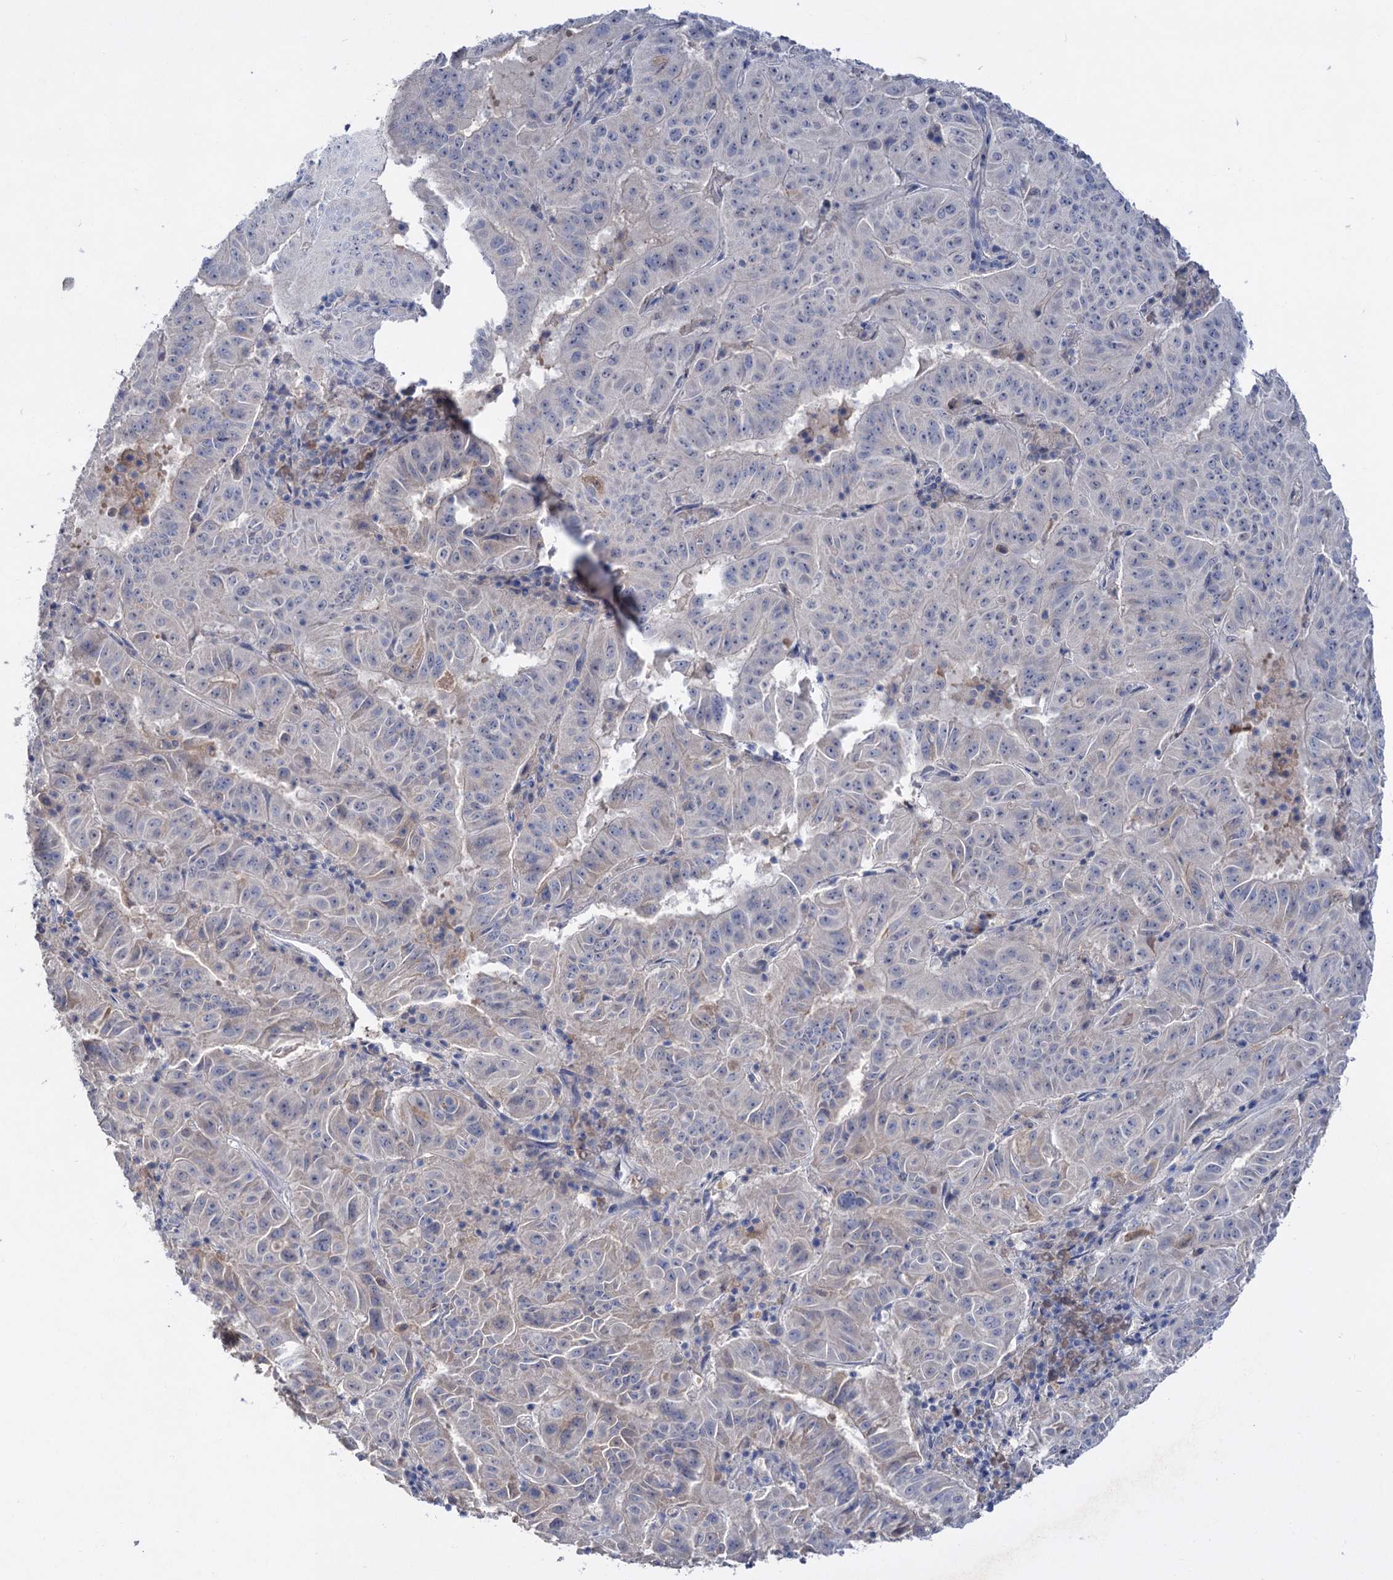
{"staining": {"intensity": "negative", "quantity": "none", "location": "none"}, "tissue": "pancreatic cancer", "cell_type": "Tumor cells", "image_type": "cancer", "snomed": [{"axis": "morphology", "description": "Adenocarcinoma, NOS"}, {"axis": "topography", "description": "Pancreas"}], "caption": "The micrograph demonstrates no staining of tumor cells in pancreatic cancer.", "gene": "ATP4A", "patient": {"sex": "male", "age": 63}}